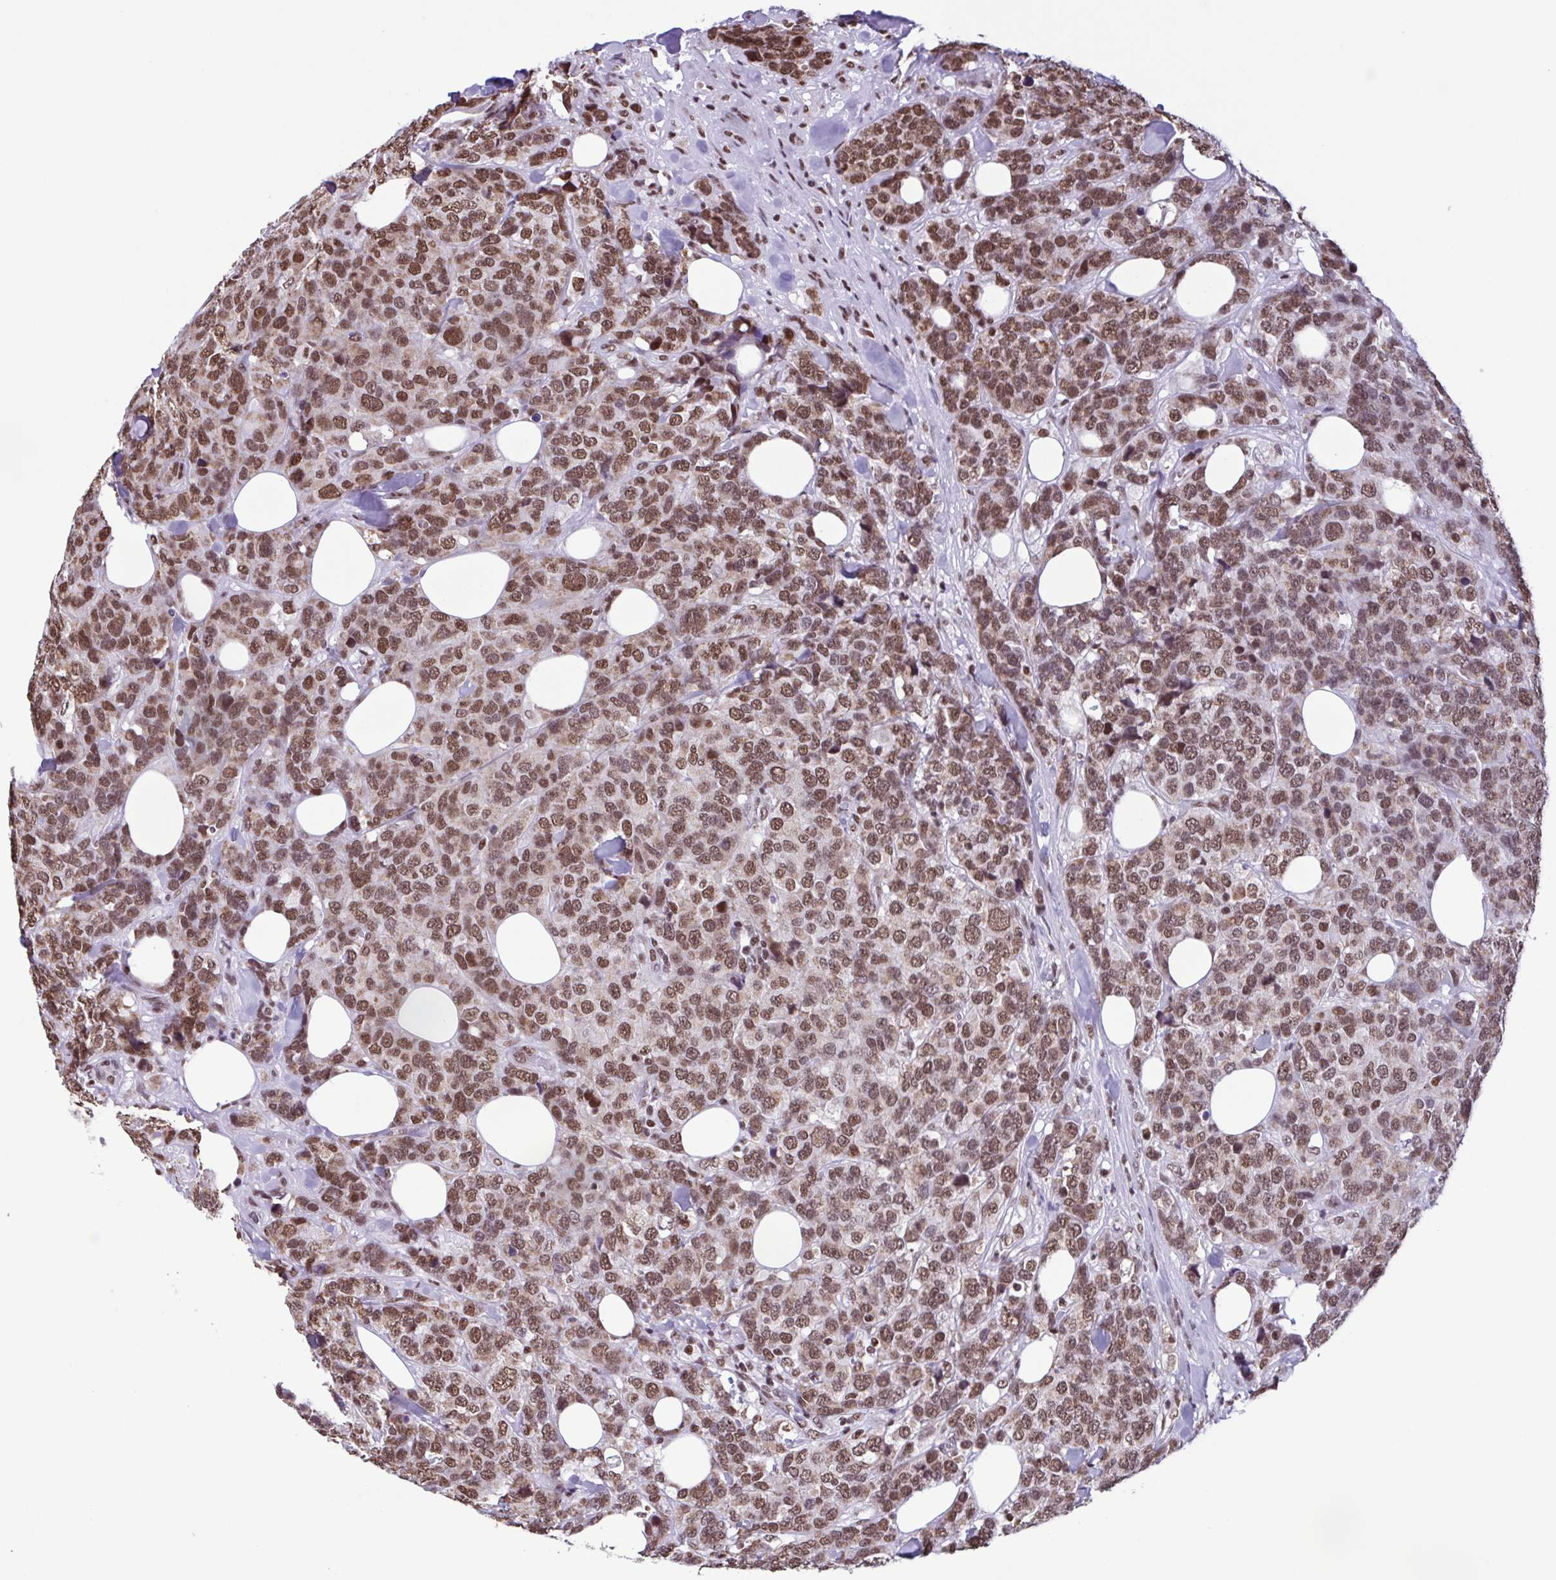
{"staining": {"intensity": "moderate", "quantity": ">75%", "location": "nuclear"}, "tissue": "breast cancer", "cell_type": "Tumor cells", "image_type": "cancer", "snomed": [{"axis": "morphology", "description": "Lobular carcinoma"}, {"axis": "topography", "description": "Breast"}], "caption": "IHC of breast lobular carcinoma reveals medium levels of moderate nuclear expression in about >75% of tumor cells.", "gene": "TIMM21", "patient": {"sex": "female", "age": 59}}